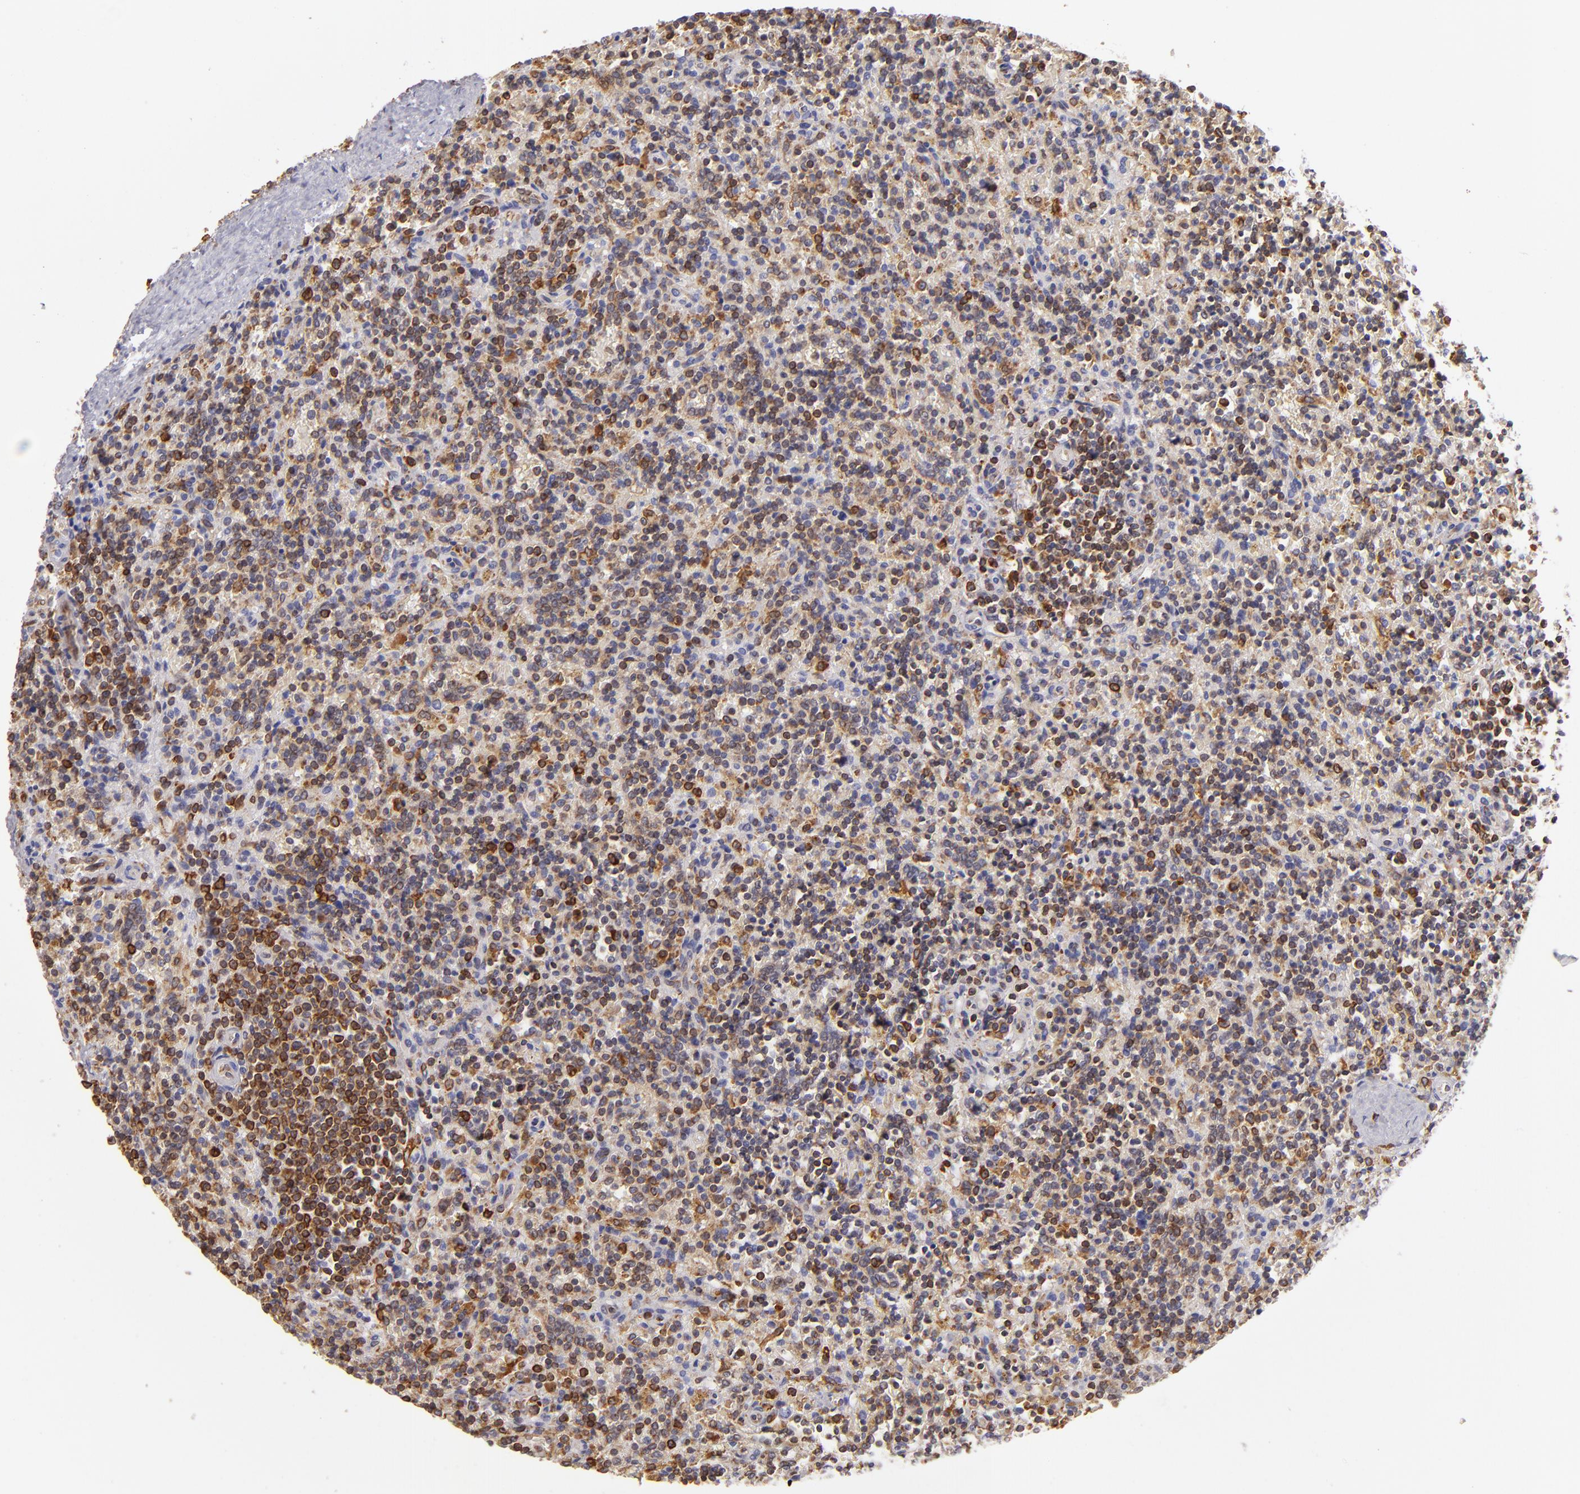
{"staining": {"intensity": "moderate", "quantity": "25%-75%", "location": "cytoplasmic/membranous"}, "tissue": "lymphoma", "cell_type": "Tumor cells", "image_type": "cancer", "snomed": [{"axis": "morphology", "description": "Malignant lymphoma, non-Hodgkin's type, Low grade"}, {"axis": "topography", "description": "Spleen"}], "caption": "This is an image of immunohistochemistry (IHC) staining of lymphoma, which shows moderate positivity in the cytoplasmic/membranous of tumor cells.", "gene": "CD74", "patient": {"sex": "male", "age": 67}}